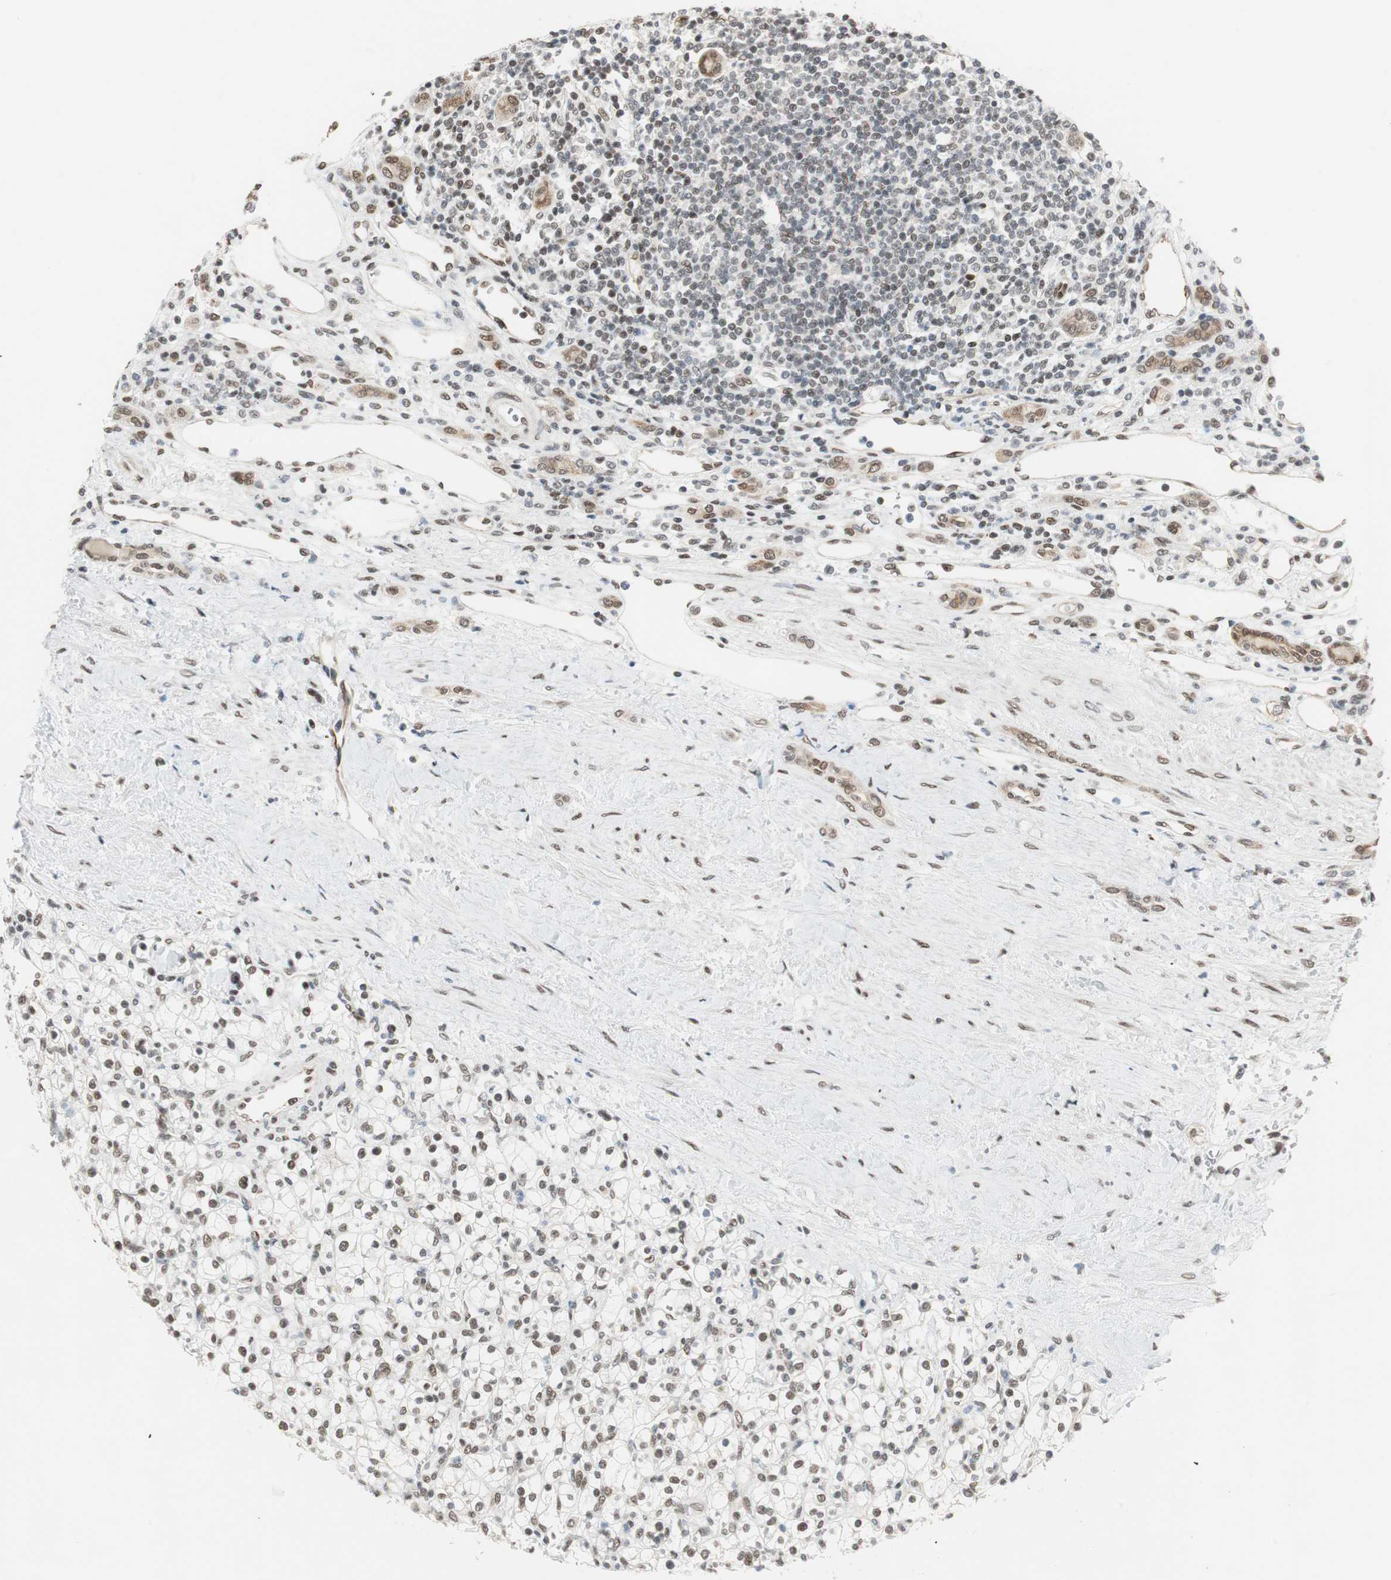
{"staining": {"intensity": "moderate", "quantity": ">75%", "location": "nuclear"}, "tissue": "renal cancer", "cell_type": "Tumor cells", "image_type": "cancer", "snomed": [{"axis": "morphology", "description": "Normal tissue, NOS"}, {"axis": "morphology", "description": "Adenocarcinoma, NOS"}, {"axis": "topography", "description": "Kidney"}], "caption": "Adenocarcinoma (renal) stained for a protein (brown) demonstrates moderate nuclear positive staining in approximately >75% of tumor cells.", "gene": "ZBTB17", "patient": {"sex": "female", "age": 55}}